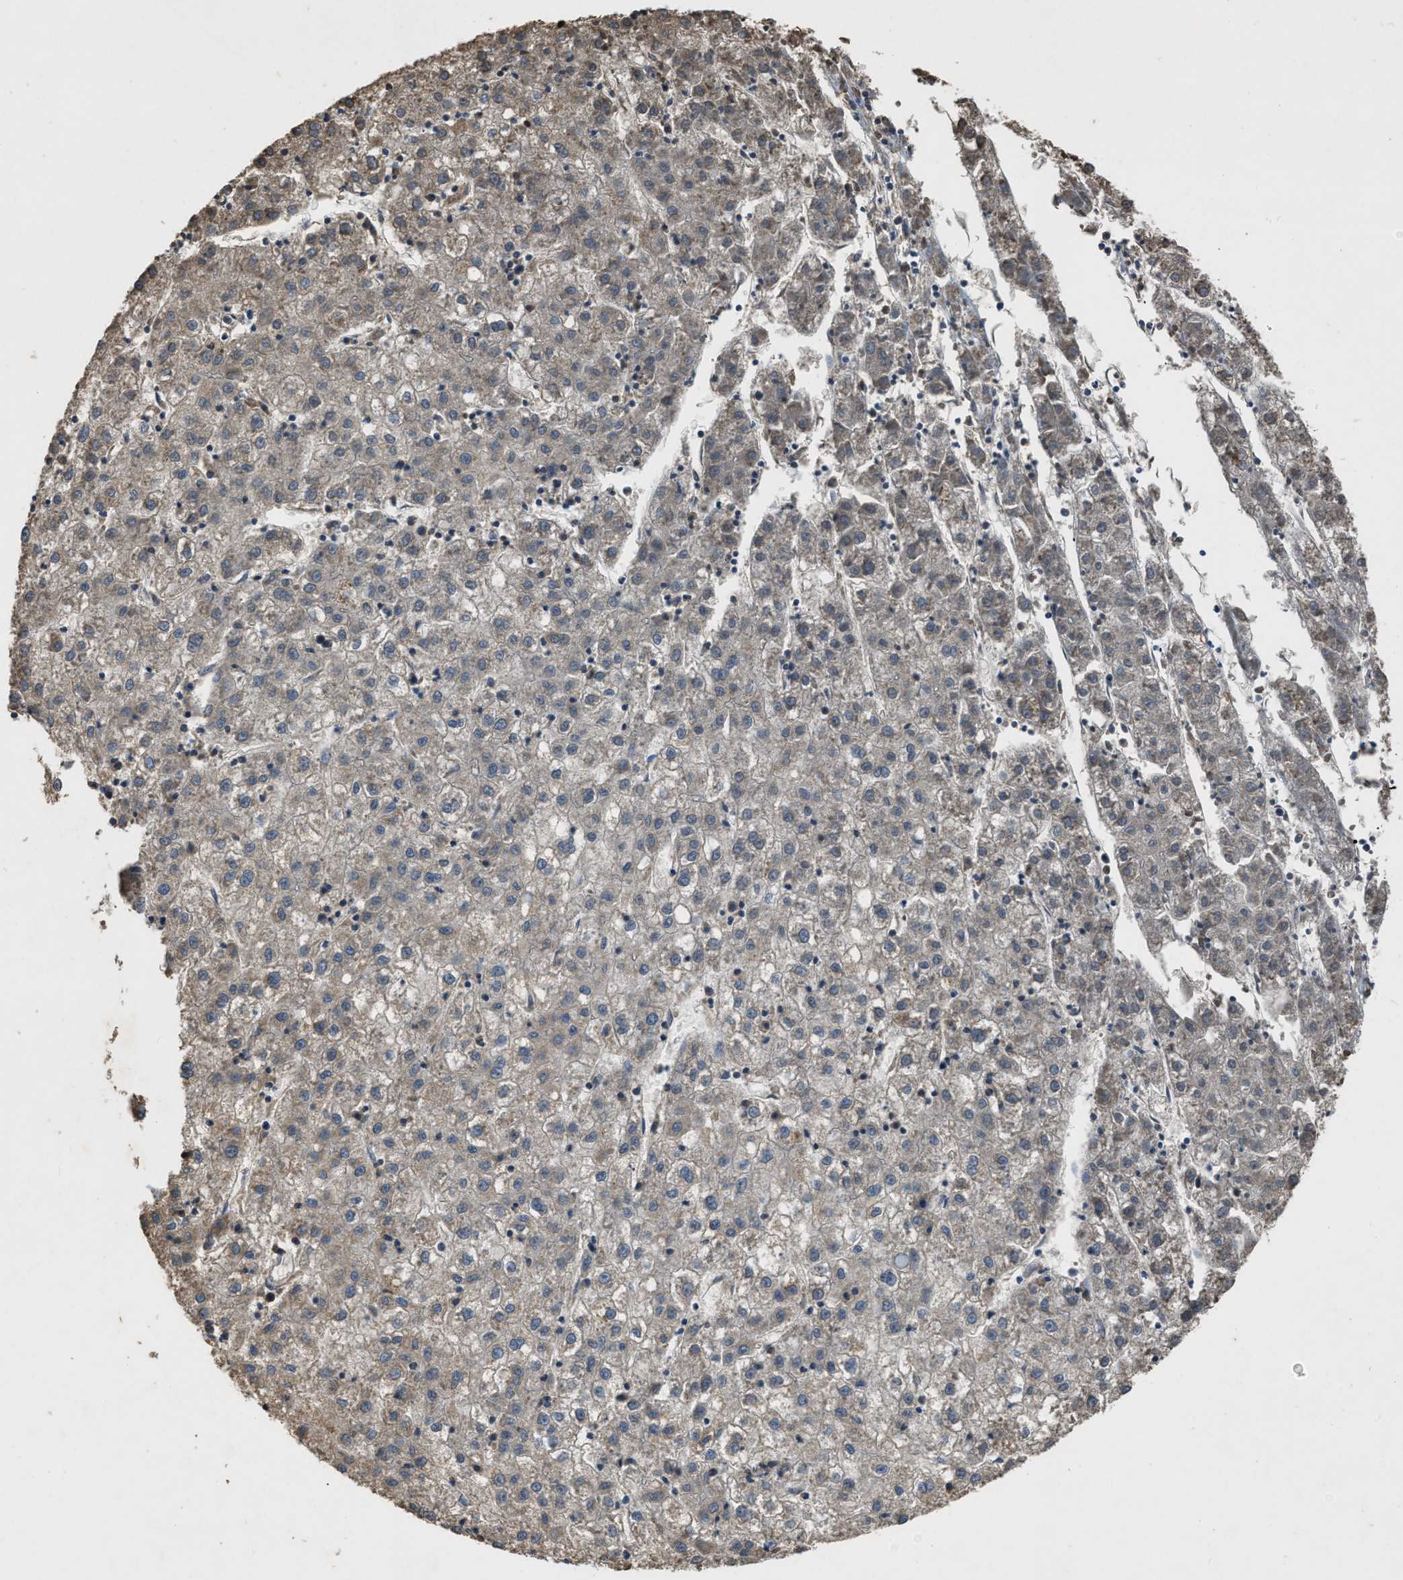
{"staining": {"intensity": "moderate", "quantity": "<25%", "location": "cytoplasmic/membranous"}, "tissue": "liver cancer", "cell_type": "Tumor cells", "image_type": "cancer", "snomed": [{"axis": "morphology", "description": "Carcinoma, Hepatocellular, NOS"}, {"axis": "topography", "description": "Liver"}], "caption": "A histopathology image of human liver cancer stained for a protein exhibits moderate cytoplasmic/membranous brown staining in tumor cells. Using DAB (3,3'-diaminobenzidine) (brown) and hematoxylin (blue) stains, captured at high magnification using brightfield microscopy.", "gene": "DENND6B", "patient": {"sex": "male", "age": 72}}